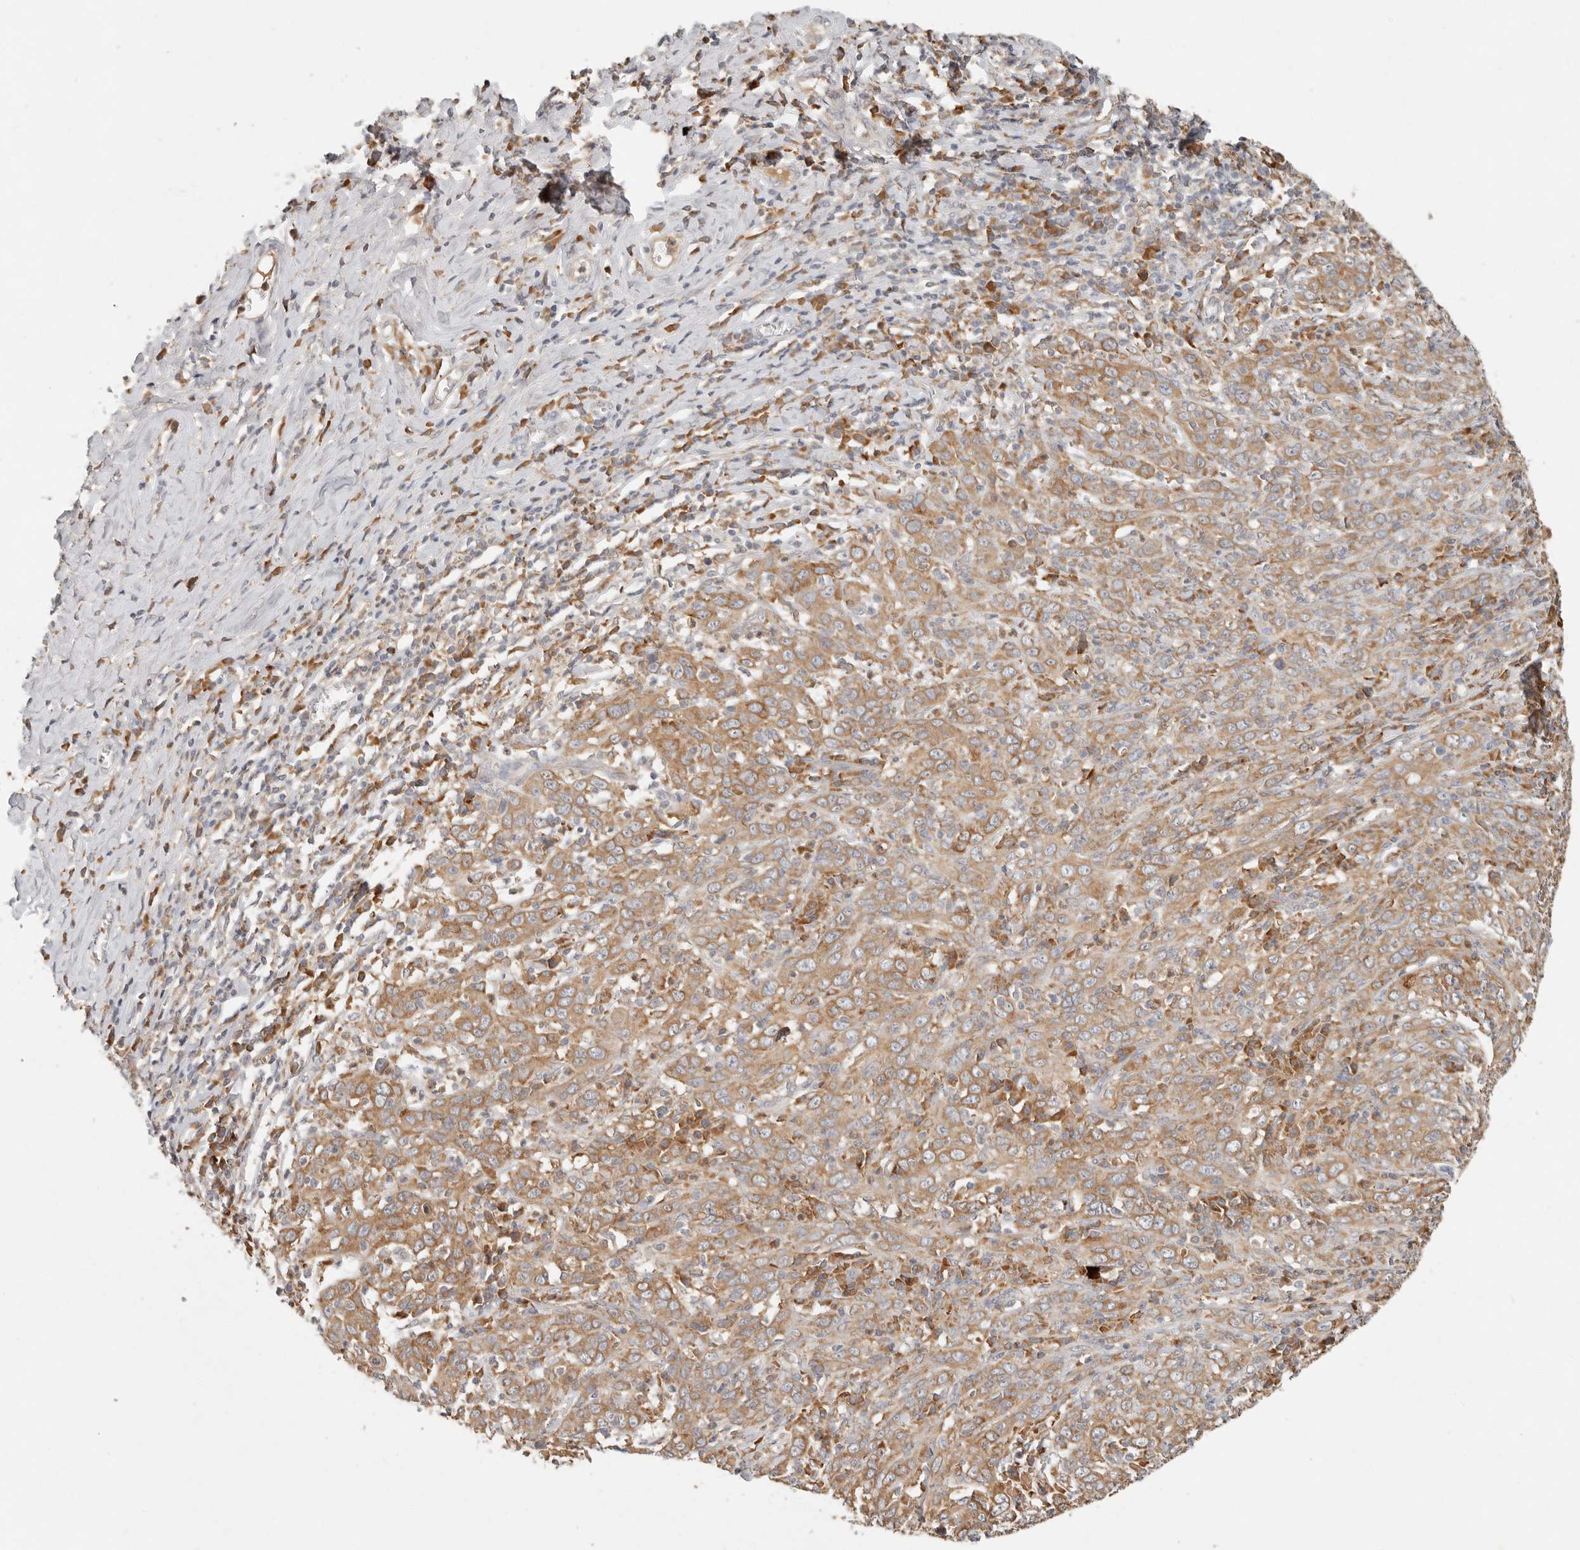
{"staining": {"intensity": "moderate", "quantity": ">75%", "location": "cytoplasmic/membranous"}, "tissue": "cervical cancer", "cell_type": "Tumor cells", "image_type": "cancer", "snomed": [{"axis": "morphology", "description": "Squamous cell carcinoma, NOS"}, {"axis": "topography", "description": "Cervix"}], "caption": "Immunohistochemistry staining of cervical cancer (squamous cell carcinoma), which shows medium levels of moderate cytoplasmic/membranous staining in about >75% of tumor cells indicating moderate cytoplasmic/membranous protein expression. The staining was performed using DAB (brown) for protein detection and nuclei were counterstained in hematoxylin (blue).", "gene": "ARHGEF10L", "patient": {"sex": "female", "age": 46}}